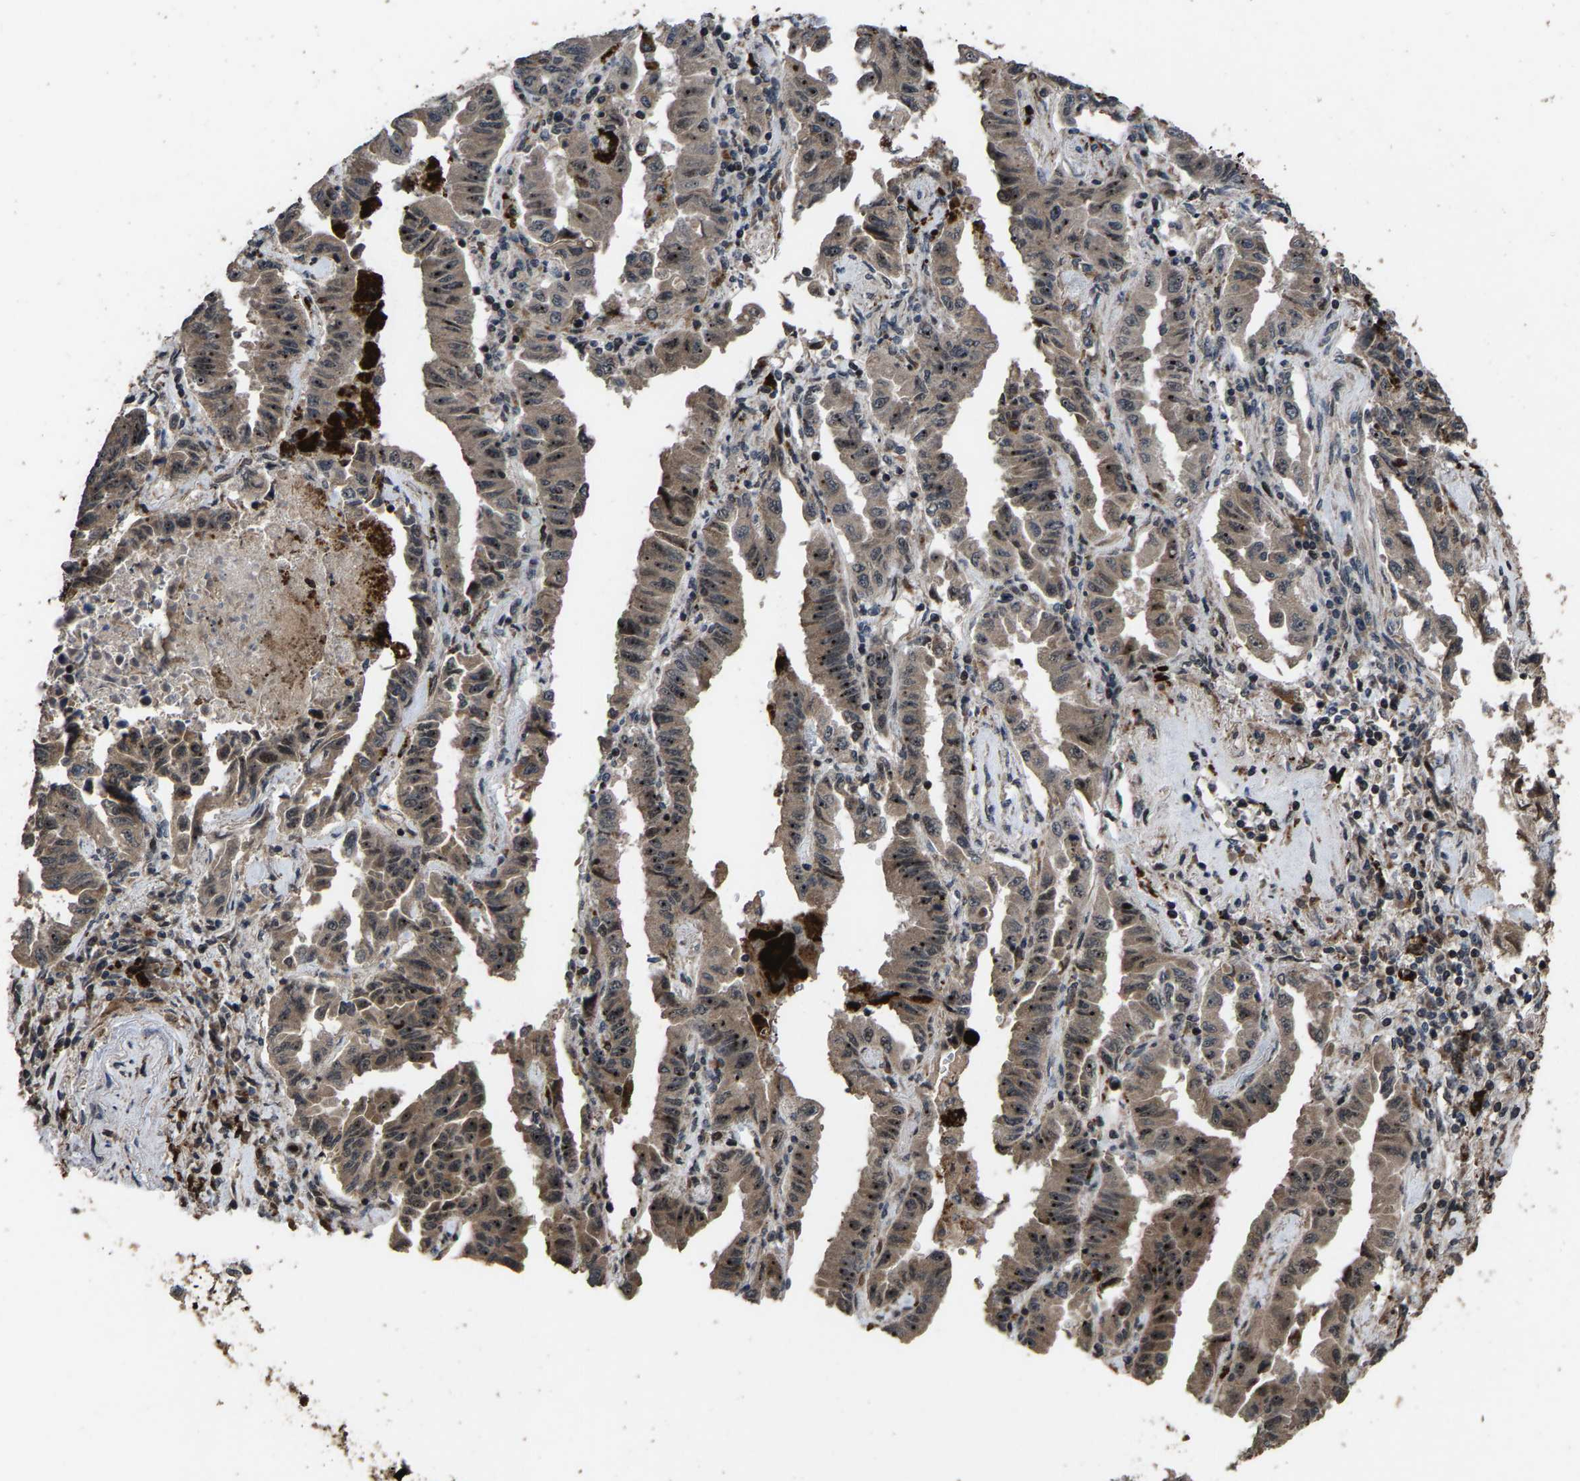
{"staining": {"intensity": "weak", "quantity": ">75%", "location": "cytoplasmic/membranous,nuclear"}, "tissue": "lung cancer", "cell_type": "Tumor cells", "image_type": "cancer", "snomed": [{"axis": "morphology", "description": "Adenocarcinoma, NOS"}, {"axis": "topography", "description": "Lung"}], "caption": "Protein expression analysis of lung cancer (adenocarcinoma) reveals weak cytoplasmic/membranous and nuclear expression in about >75% of tumor cells.", "gene": "HAUS6", "patient": {"sex": "female", "age": 51}}